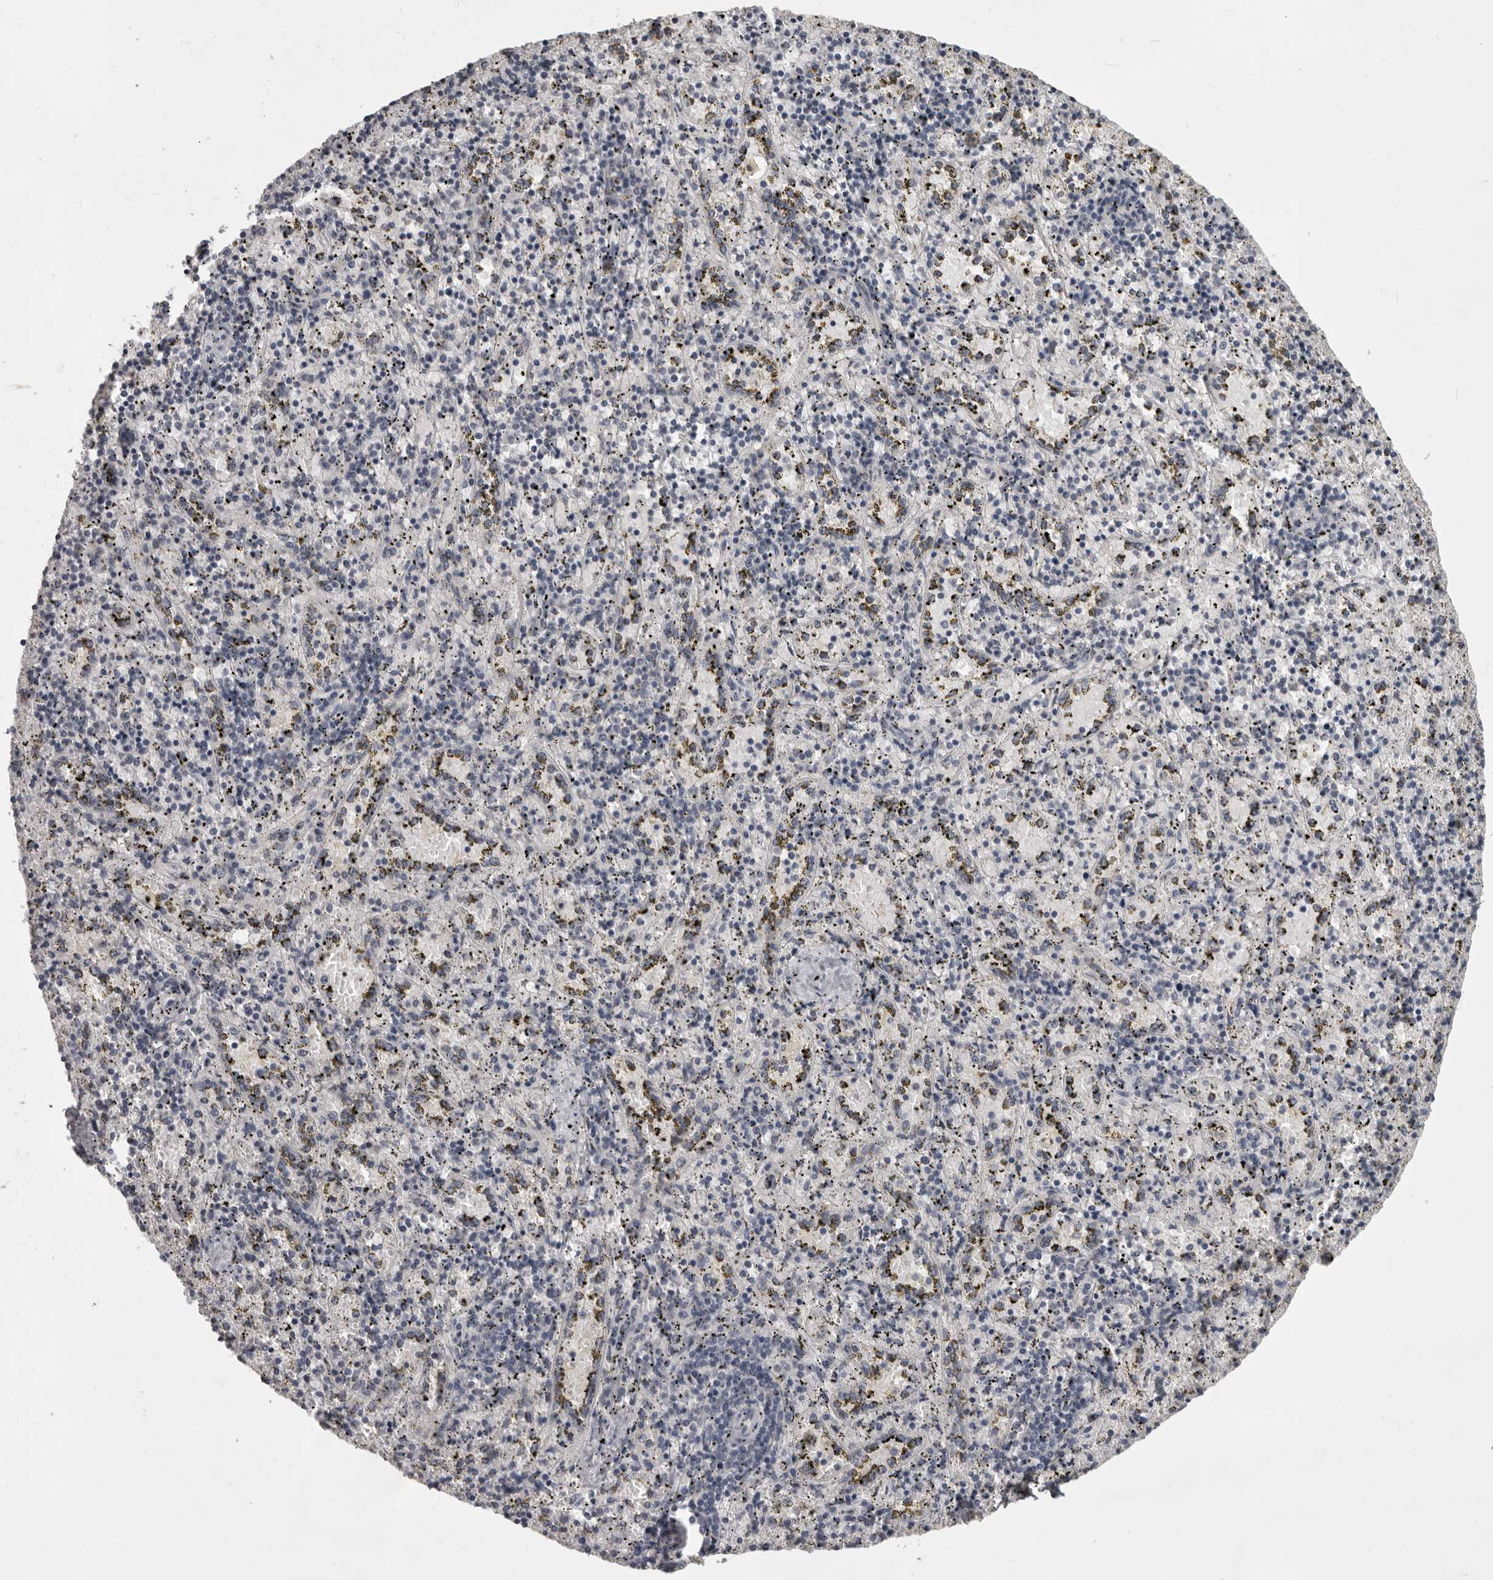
{"staining": {"intensity": "negative", "quantity": "none", "location": "none"}, "tissue": "spleen", "cell_type": "Cells in red pulp", "image_type": "normal", "snomed": [{"axis": "morphology", "description": "Normal tissue, NOS"}, {"axis": "topography", "description": "Spleen"}], "caption": "Spleen was stained to show a protein in brown. There is no significant staining in cells in red pulp. Brightfield microscopy of IHC stained with DAB (brown) and hematoxylin (blue), captured at high magnification.", "gene": "MRTO4", "patient": {"sex": "male", "age": 11}}